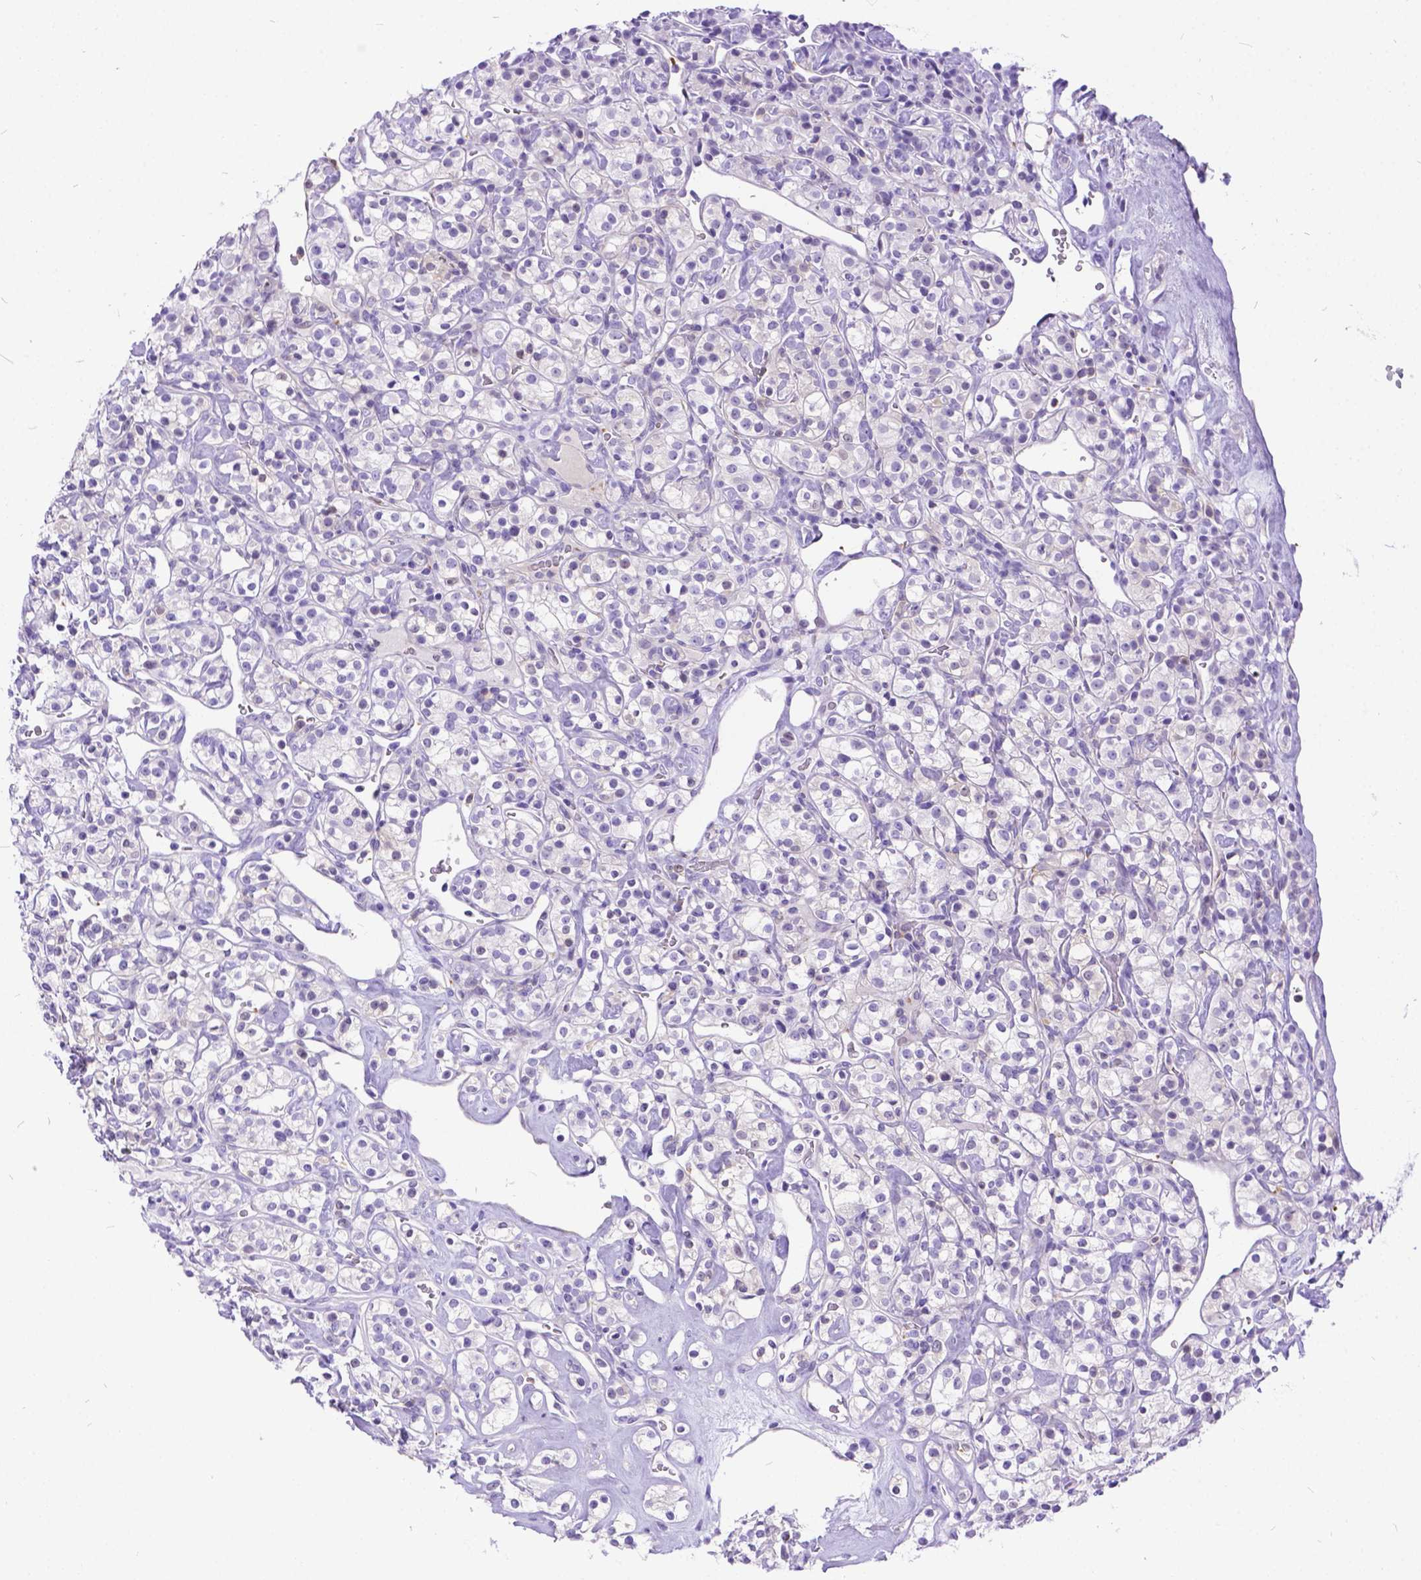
{"staining": {"intensity": "negative", "quantity": "none", "location": "none"}, "tissue": "renal cancer", "cell_type": "Tumor cells", "image_type": "cancer", "snomed": [{"axis": "morphology", "description": "Adenocarcinoma, NOS"}, {"axis": "topography", "description": "Kidney"}], "caption": "This histopathology image is of adenocarcinoma (renal) stained with immunohistochemistry (IHC) to label a protein in brown with the nuclei are counter-stained blue. There is no expression in tumor cells.", "gene": "TMEM169", "patient": {"sex": "male", "age": 77}}